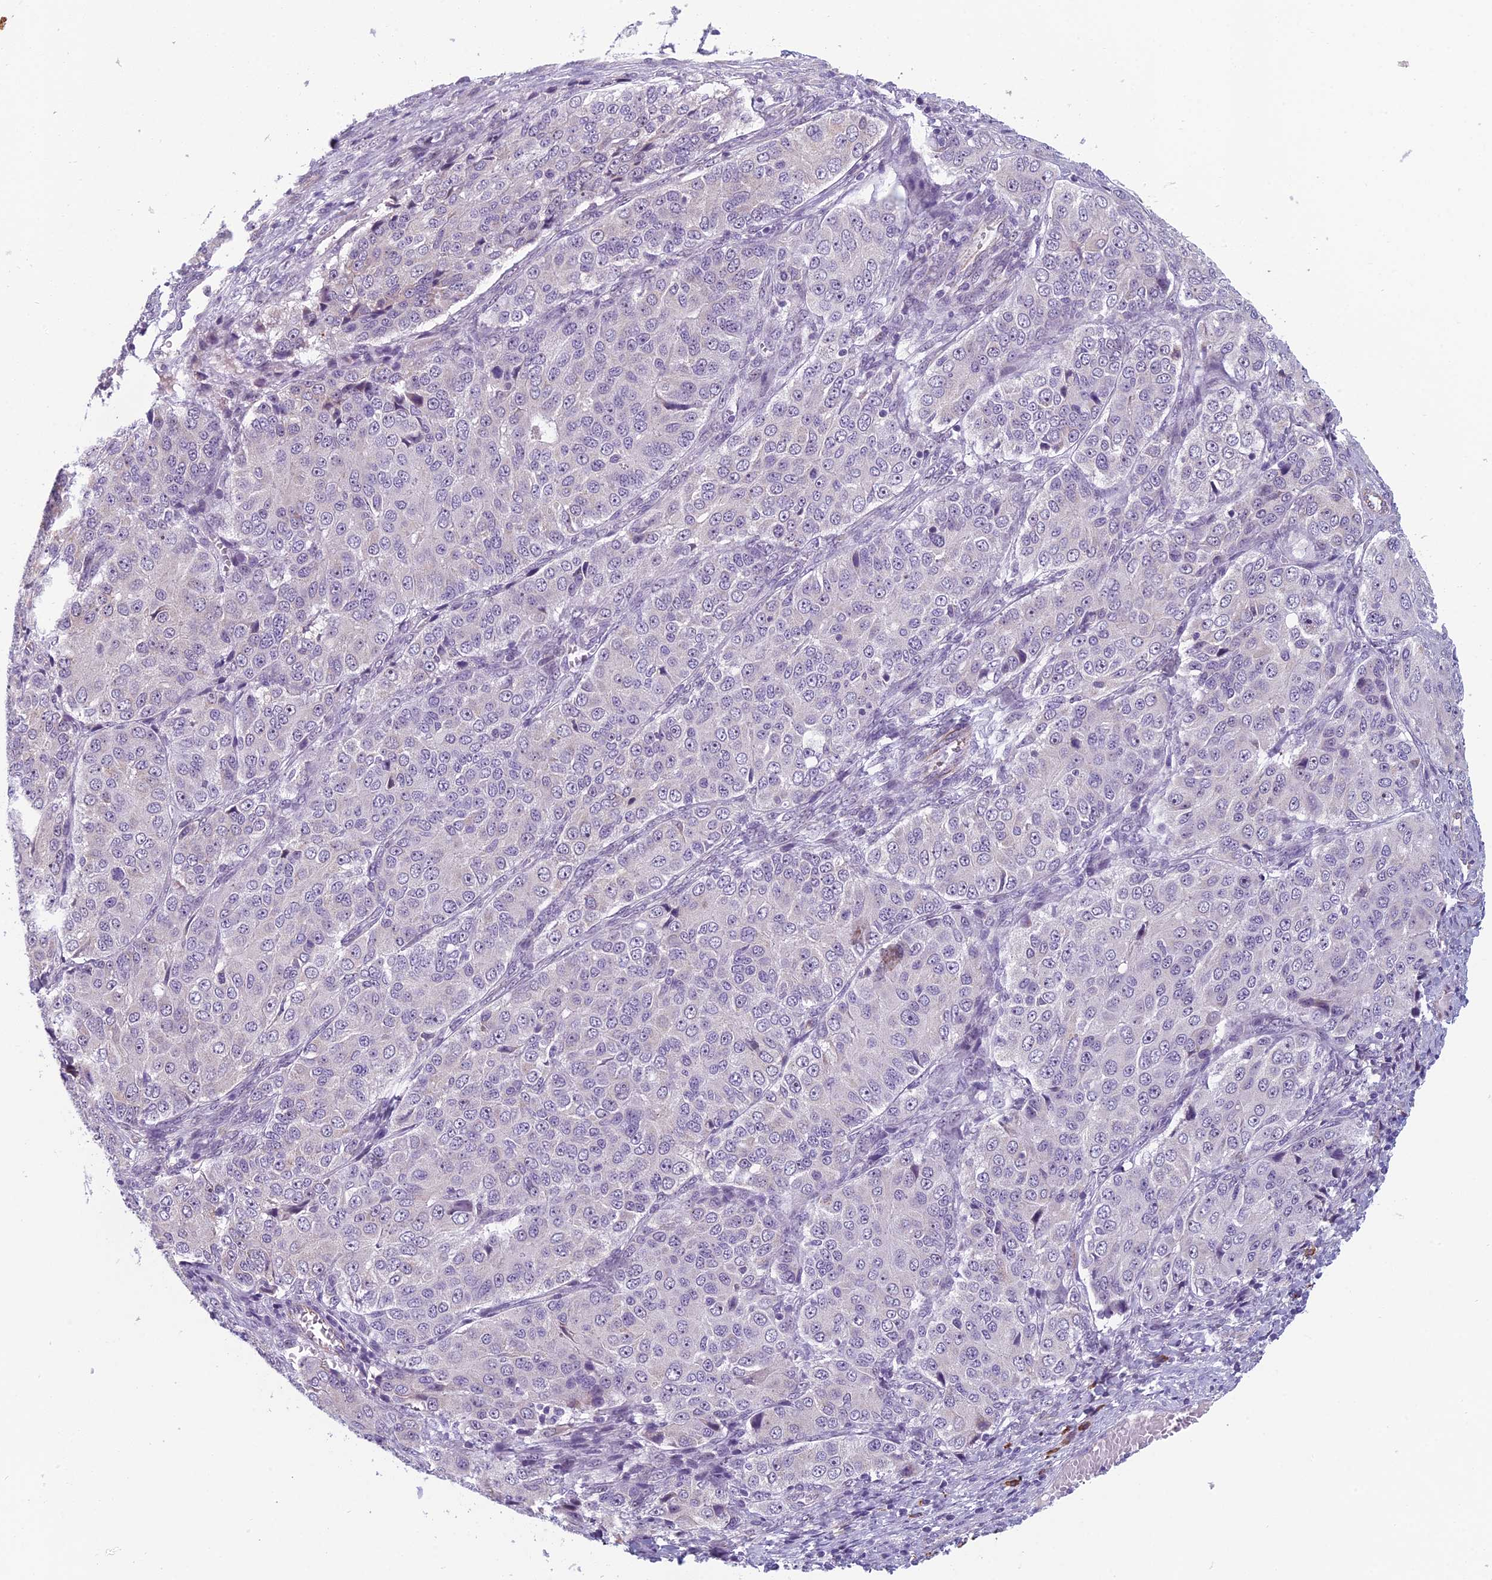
{"staining": {"intensity": "negative", "quantity": "none", "location": "none"}, "tissue": "ovarian cancer", "cell_type": "Tumor cells", "image_type": "cancer", "snomed": [{"axis": "morphology", "description": "Carcinoma, endometroid"}, {"axis": "topography", "description": "Ovary"}], "caption": "Tumor cells show no significant expression in ovarian cancer. (Stains: DAB immunohistochemistry (IHC) with hematoxylin counter stain, Microscopy: brightfield microscopy at high magnification).", "gene": "NOC2L", "patient": {"sex": "female", "age": 51}}